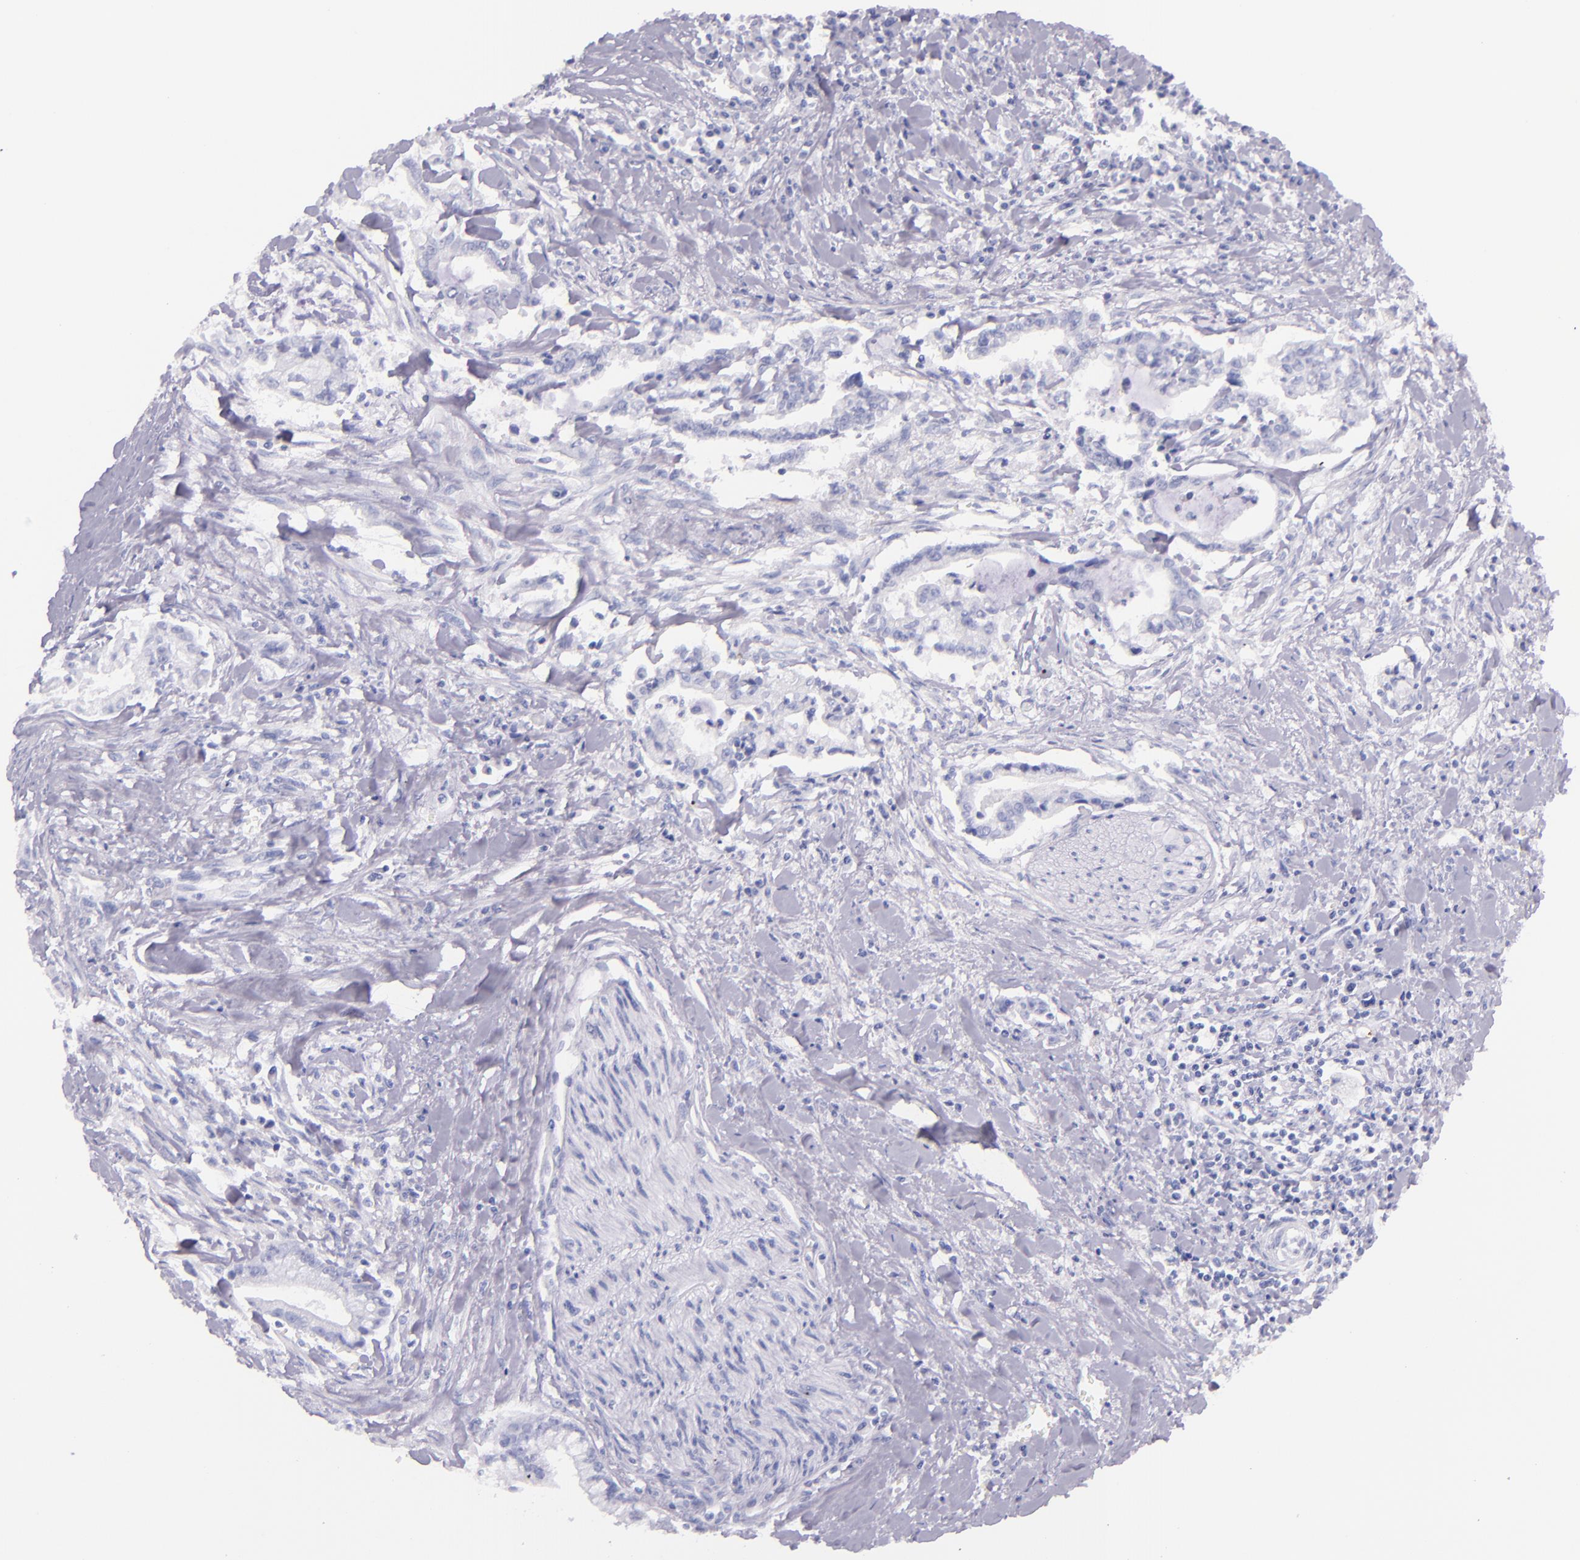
{"staining": {"intensity": "negative", "quantity": "none", "location": "none"}, "tissue": "liver cancer", "cell_type": "Tumor cells", "image_type": "cancer", "snomed": [{"axis": "morphology", "description": "Cholangiocarcinoma"}, {"axis": "topography", "description": "Liver"}], "caption": "High magnification brightfield microscopy of liver cancer (cholangiocarcinoma) stained with DAB (brown) and counterstained with hematoxylin (blue): tumor cells show no significant positivity.", "gene": "SFTPB", "patient": {"sex": "male", "age": 57}}